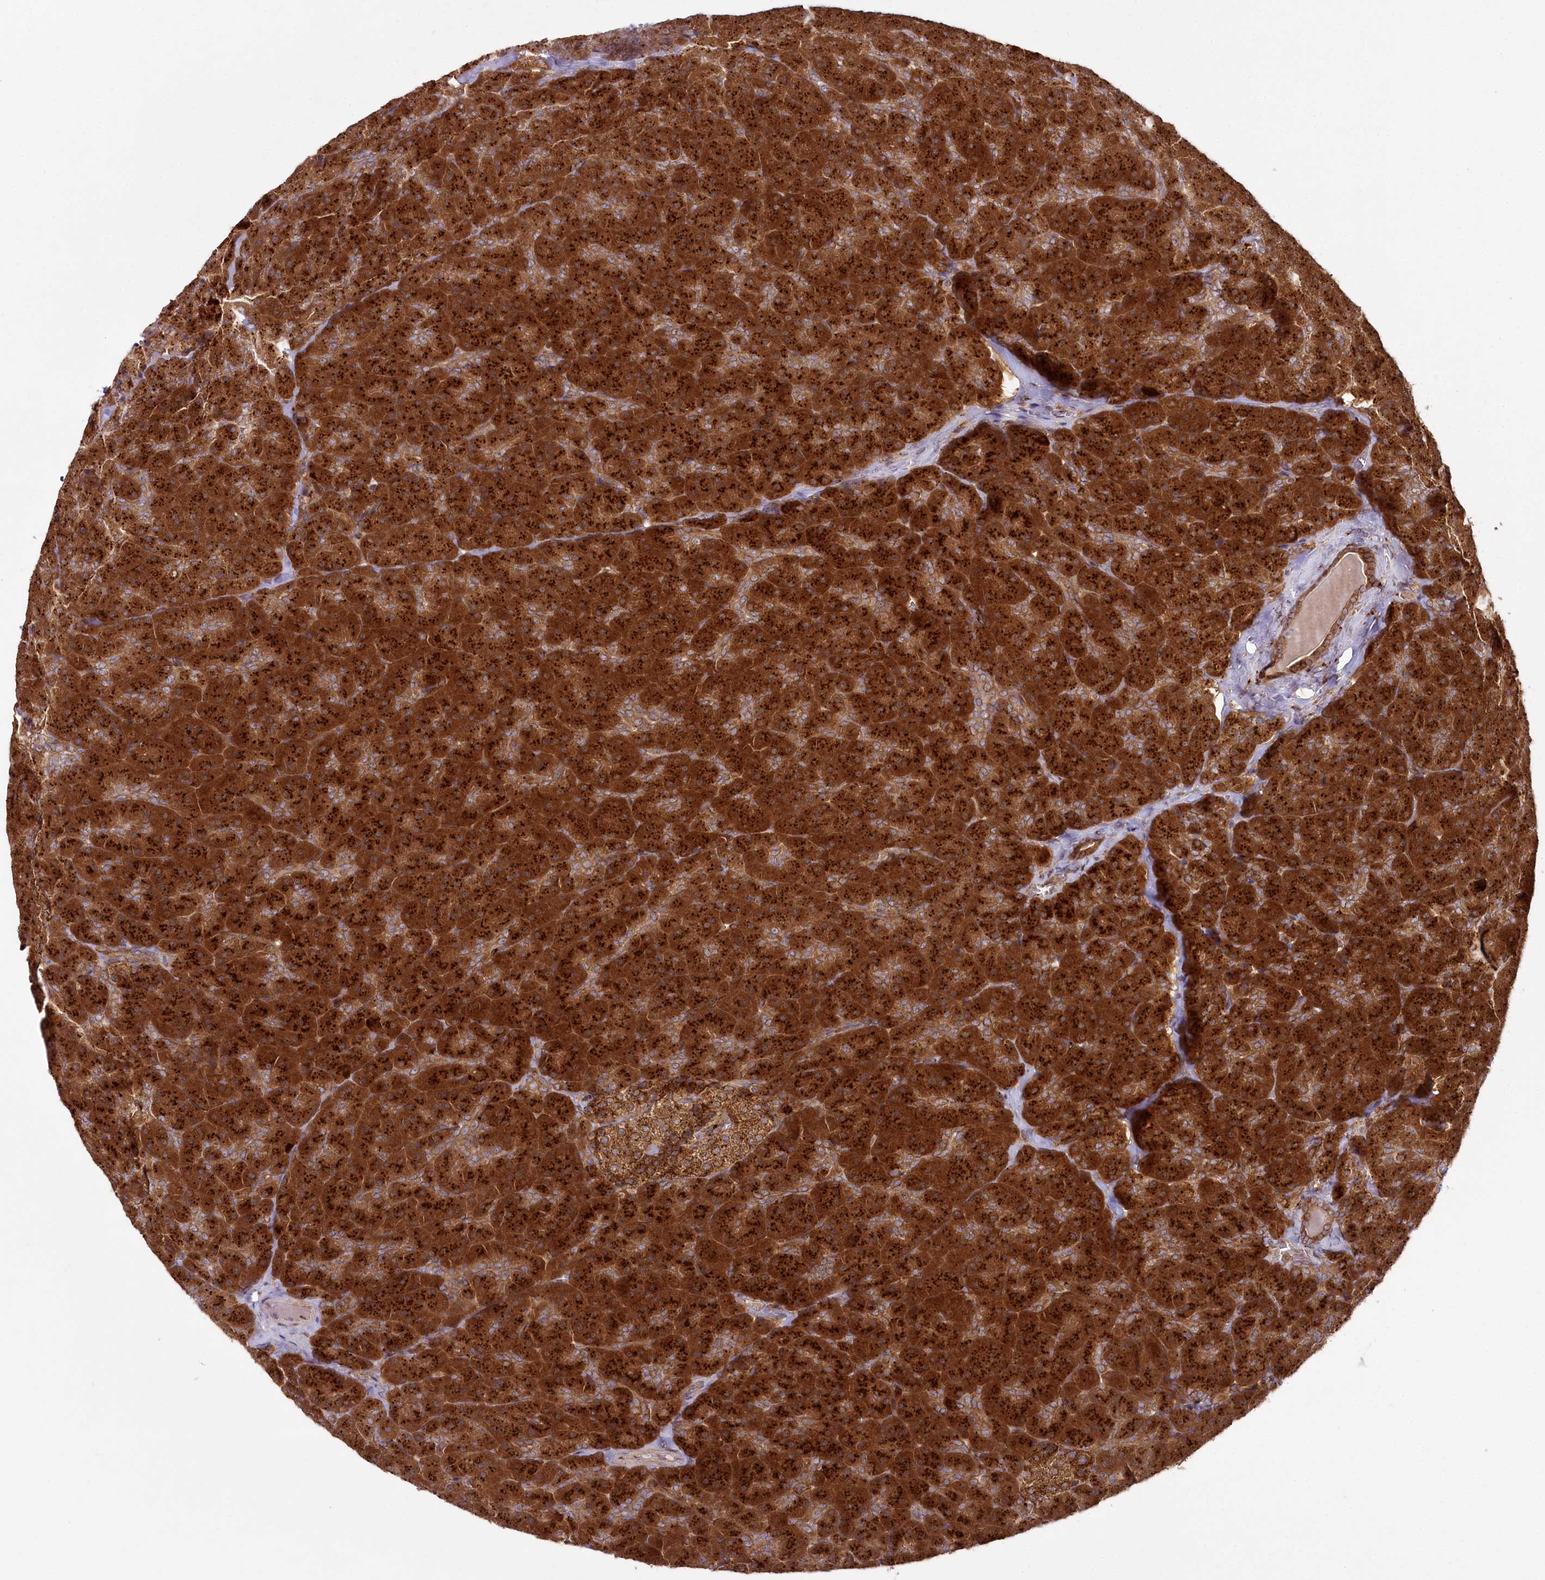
{"staining": {"intensity": "strong", "quantity": ">75%", "location": "cytoplasmic/membranous"}, "tissue": "pancreas", "cell_type": "Exocrine glandular cells", "image_type": "normal", "snomed": [{"axis": "morphology", "description": "Normal tissue, NOS"}, {"axis": "topography", "description": "Pancreas"}], "caption": "Exocrine glandular cells reveal high levels of strong cytoplasmic/membranous positivity in approximately >75% of cells in normal human pancreas.", "gene": "COPG1", "patient": {"sex": "male", "age": 36}}